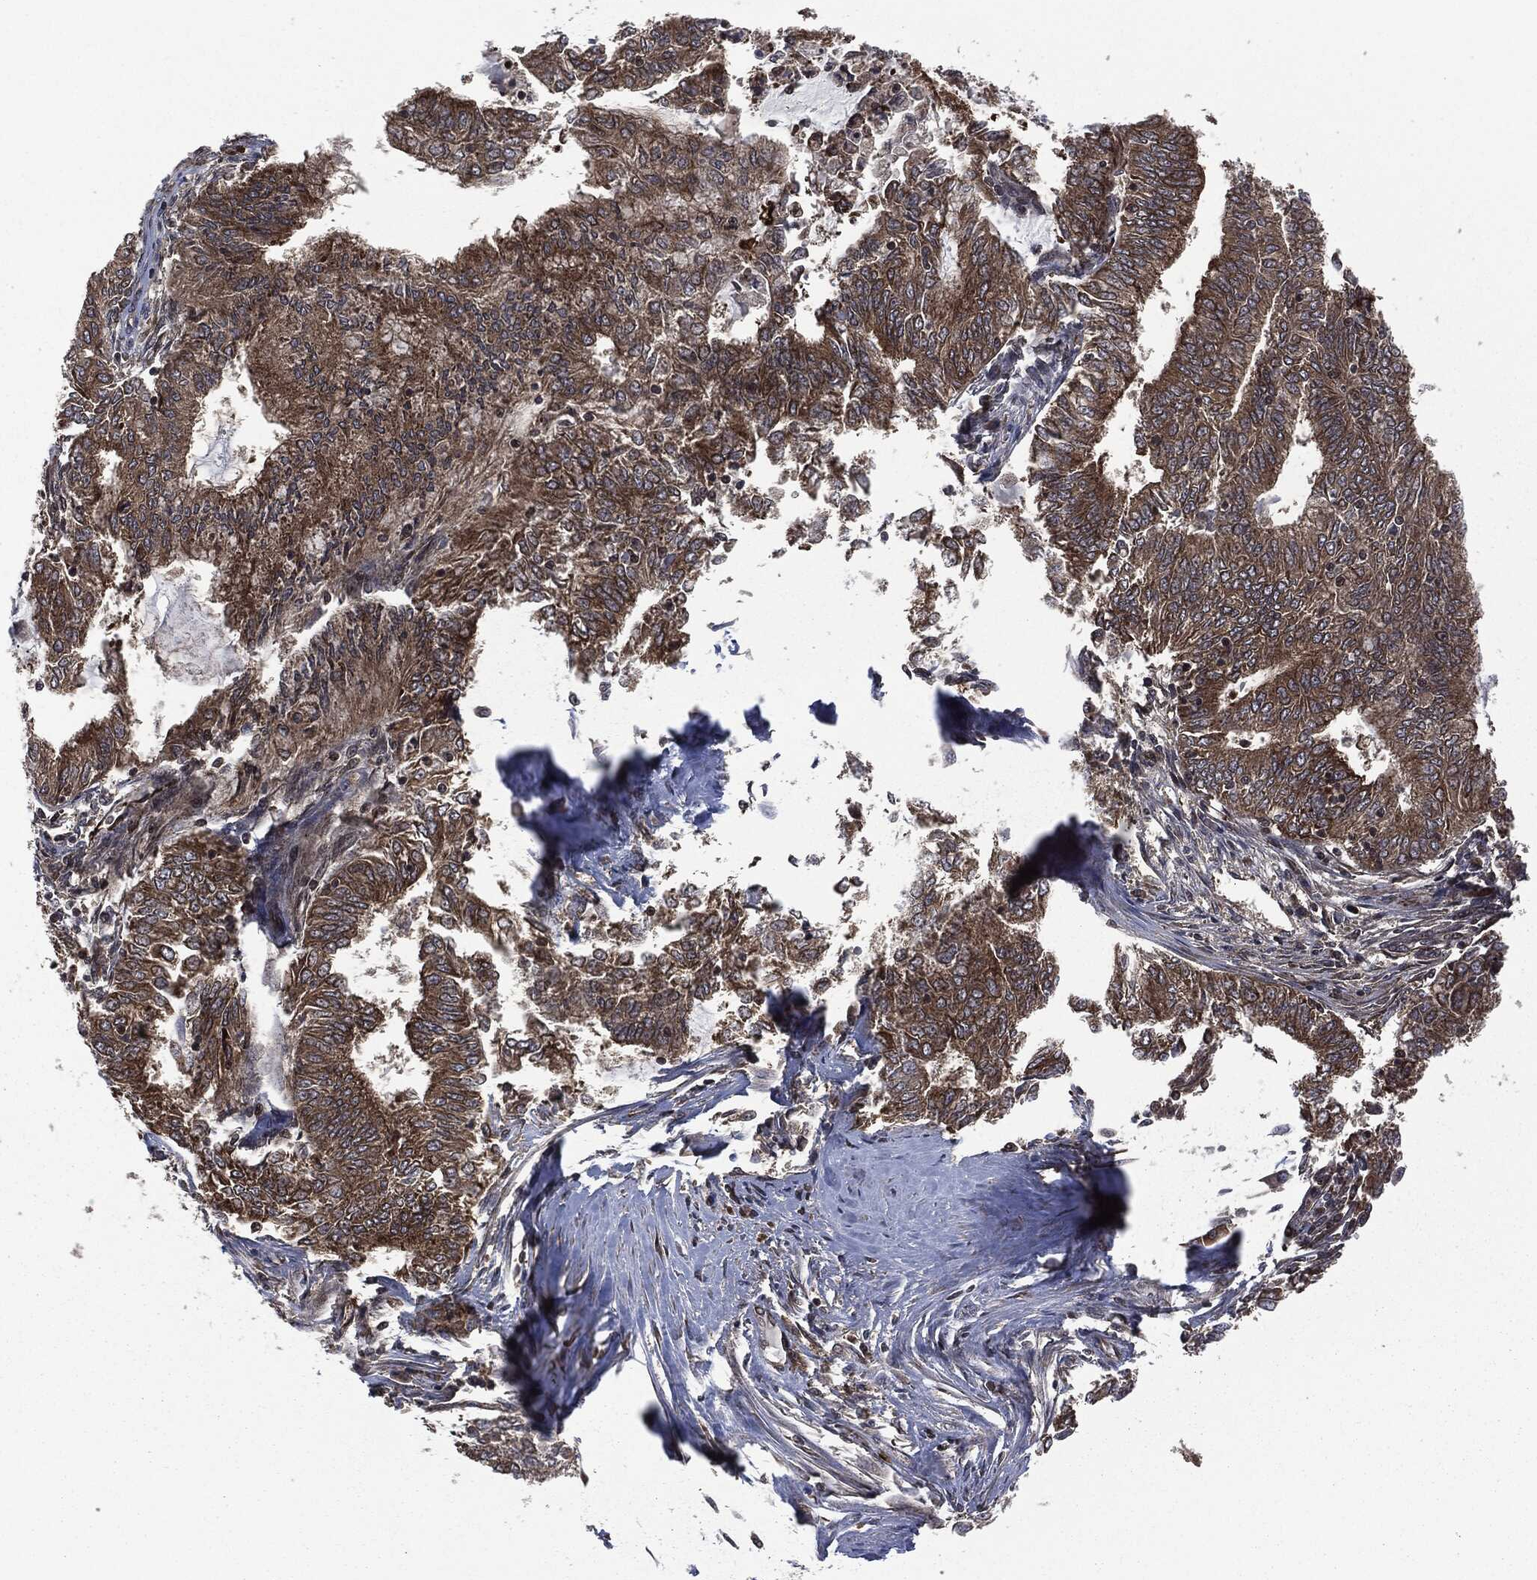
{"staining": {"intensity": "strong", "quantity": ">75%", "location": "cytoplasmic/membranous"}, "tissue": "endometrial cancer", "cell_type": "Tumor cells", "image_type": "cancer", "snomed": [{"axis": "morphology", "description": "Adenocarcinoma, NOS"}, {"axis": "topography", "description": "Endometrium"}], "caption": "Human endometrial cancer (adenocarcinoma) stained with a brown dye shows strong cytoplasmic/membranous positive expression in about >75% of tumor cells.", "gene": "HRAS", "patient": {"sex": "female", "age": 62}}